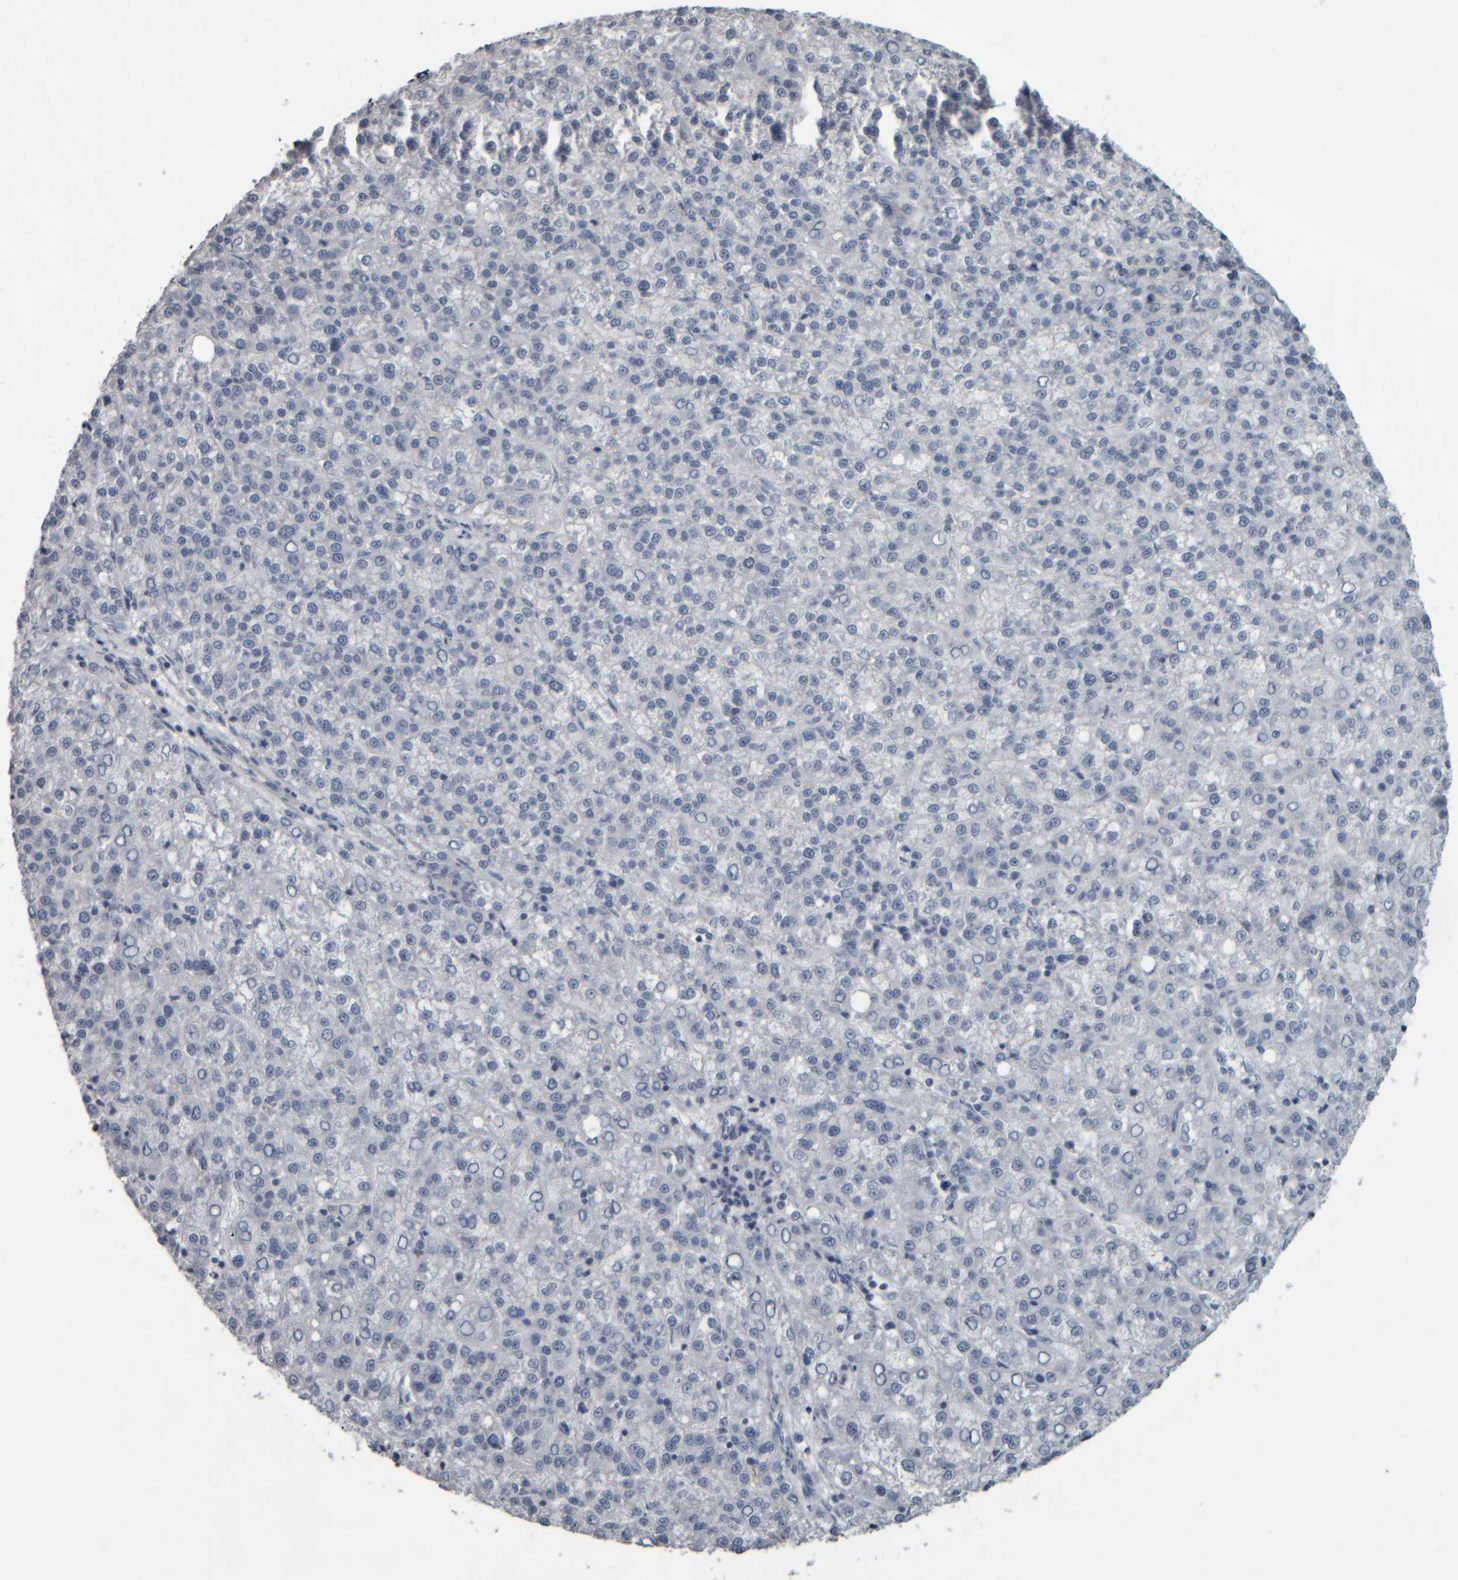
{"staining": {"intensity": "negative", "quantity": "none", "location": "none"}, "tissue": "liver cancer", "cell_type": "Tumor cells", "image_type": "cancer", "snomed": [{"axis": "morphology", "description": "Carcinoma, Hepatocellular, NOS"}, {"axis": "topography", "description": "Liver"}], "caption": "IHC of liver cancer displays no expression in tumor cells.", "gene": "CAVIN4", "patient": {"sex": "female", "age": 58}}